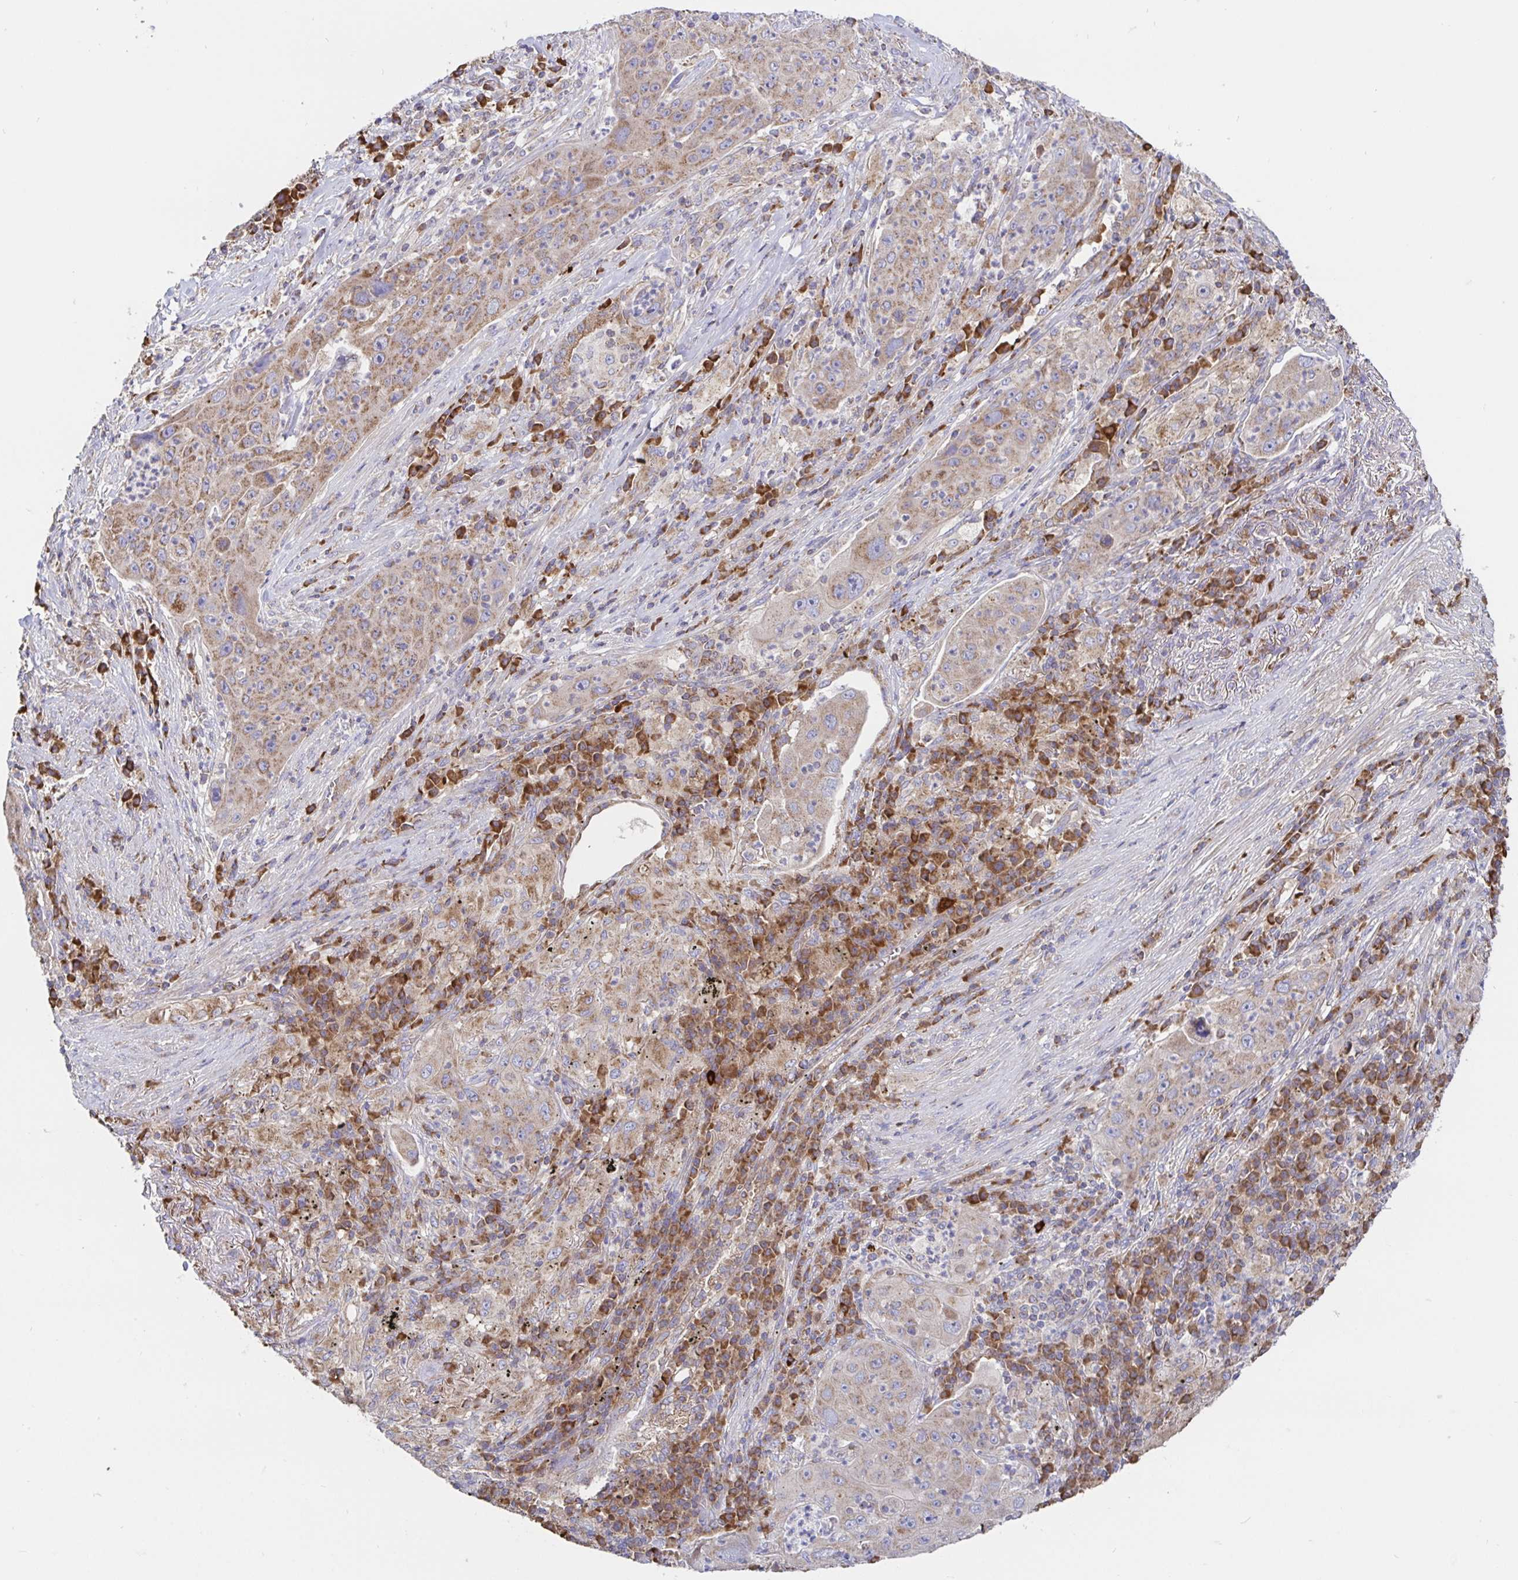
{"staining": {"intensity": "moderate", "quantity": ">75%", "location": "cytoplasmic/membranous"}, "tissue": "lung cancer", "cell_type": "Tumor cells", "image_type": "cancer", "snomed": [{"axis": "morphology", "description": "Squamous cell carcinoma, NOS"}, {"axis": "topography", "description": "Lung"}], "caption": "Immunohistochemistry image of lung cancer stained for a protein (brown), which exhibits medium levels of moderate cytoplasmic/membranous staining in approximately >75% of tumor cells.", "gene": "PRDX3", "patient": {"sex": "female", "age": 59}}